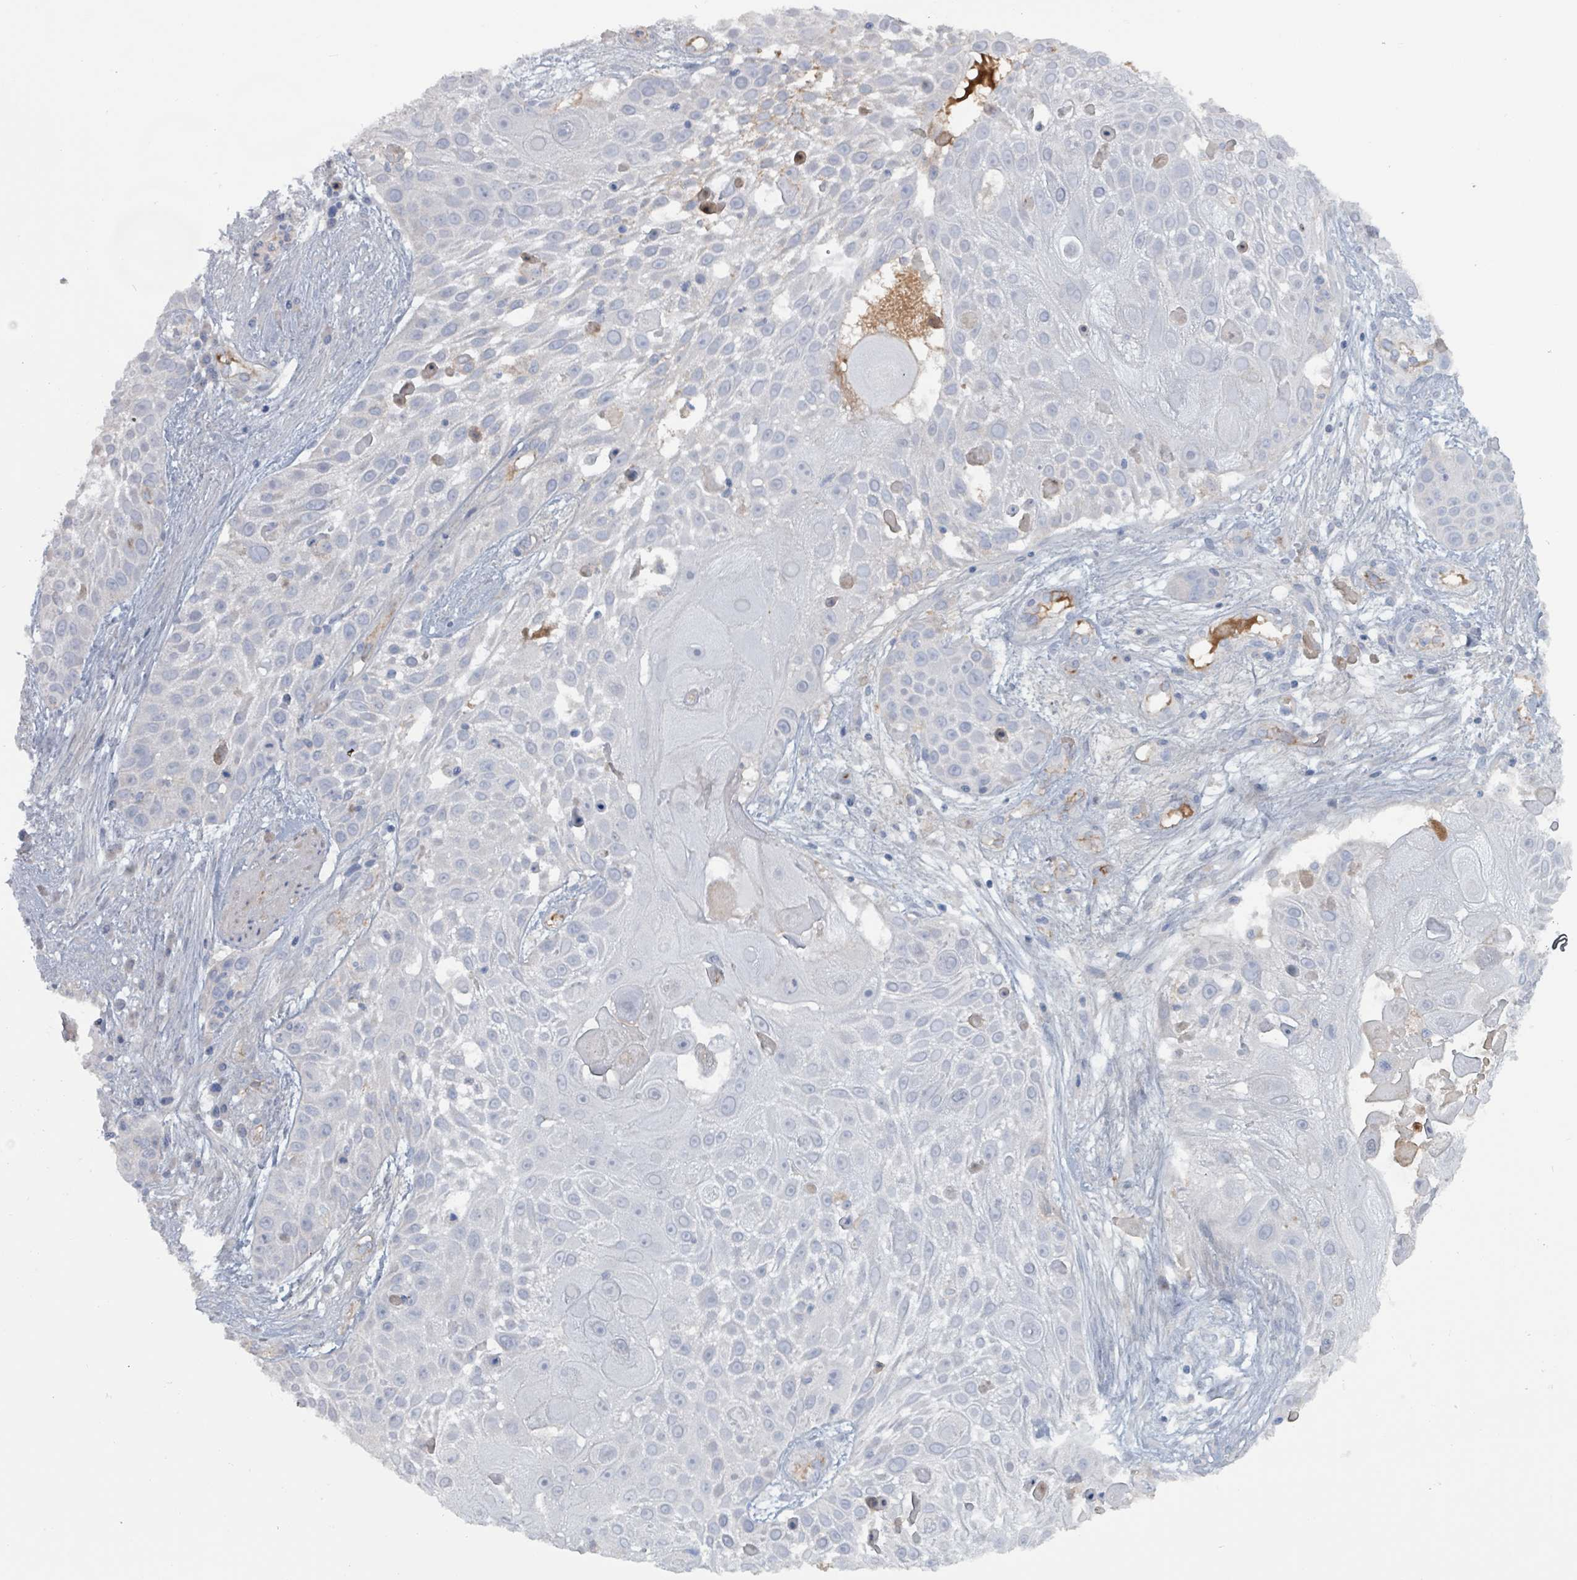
{"staining": {"intensity": "negative", "quantity": "none", "location": "none"}, "tissue": "skin cancer", "cell_type": "Tumor cells", "image_type": "cancer", "snomed": [{"axis": "morphology", "description": "Squamous cell carcinoma, NOS"}, {"axis": "topography", "description": "Skin"}], "caption": "There is no significant positivity in tumor cells of squamous cell carcinoma (skin).", "gene": "TAAR5", "patient": {"sex": "female", "age": 86}}